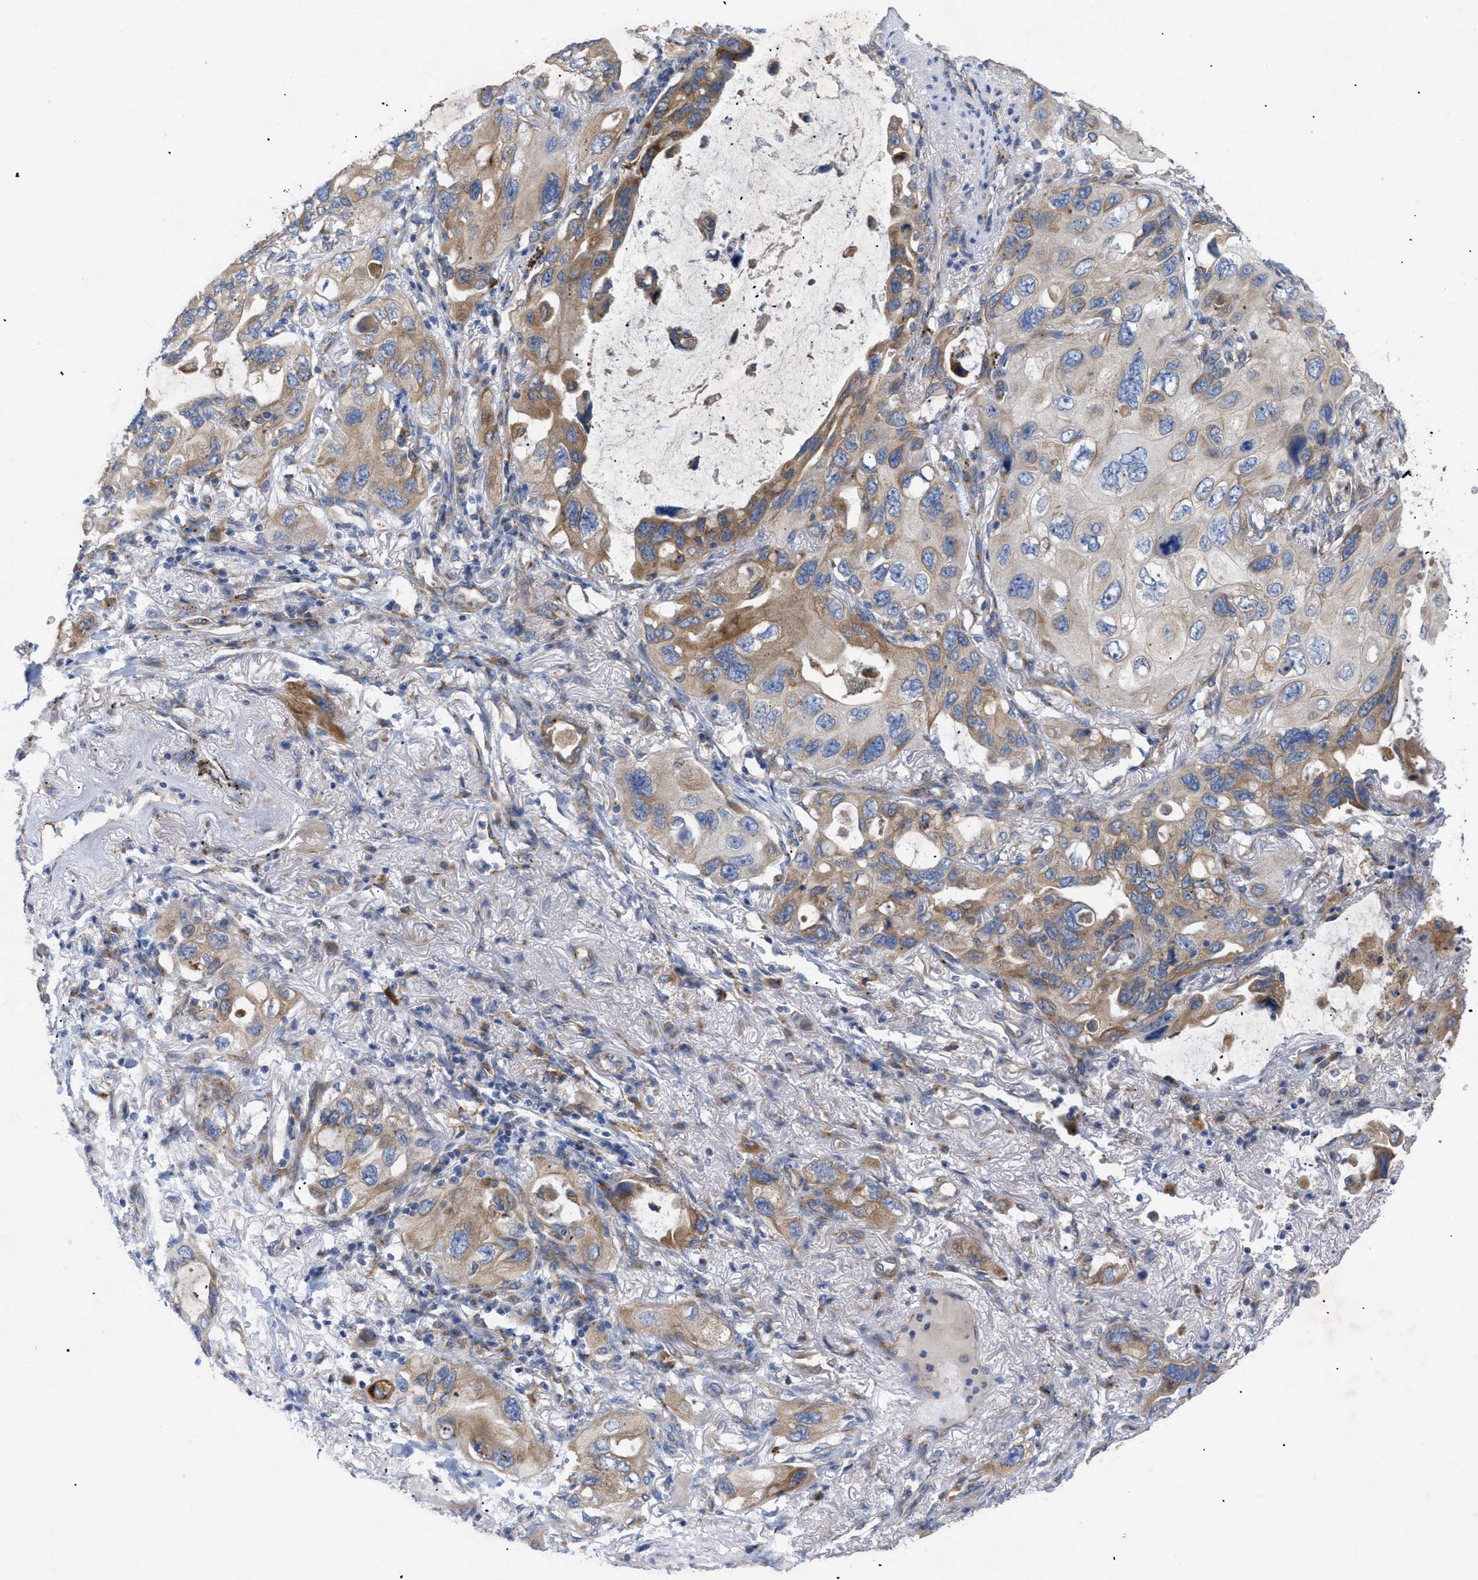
{"staining": {"intensity": "moderate", "quantity": ">75%", "location": "cytoplasmic/membranous"}, "tissue": "lung cancer", "cell_type": "Tumor cells", "image_type": "cancer", "snomed": [{"axis": "morphology", "description": "Squamous cell carcinoma, NOS"}, {"axis": "topography", "description": "Lung"}], "caption": "Protein analysis of lung cancer (squamous cell carcinoma) tissue shows moderate cytoplasmic/membranous positivity in about >75% of tumor cells.", "gene": "SLC50A1", "patient": {"sex": "female", "age": 73}}